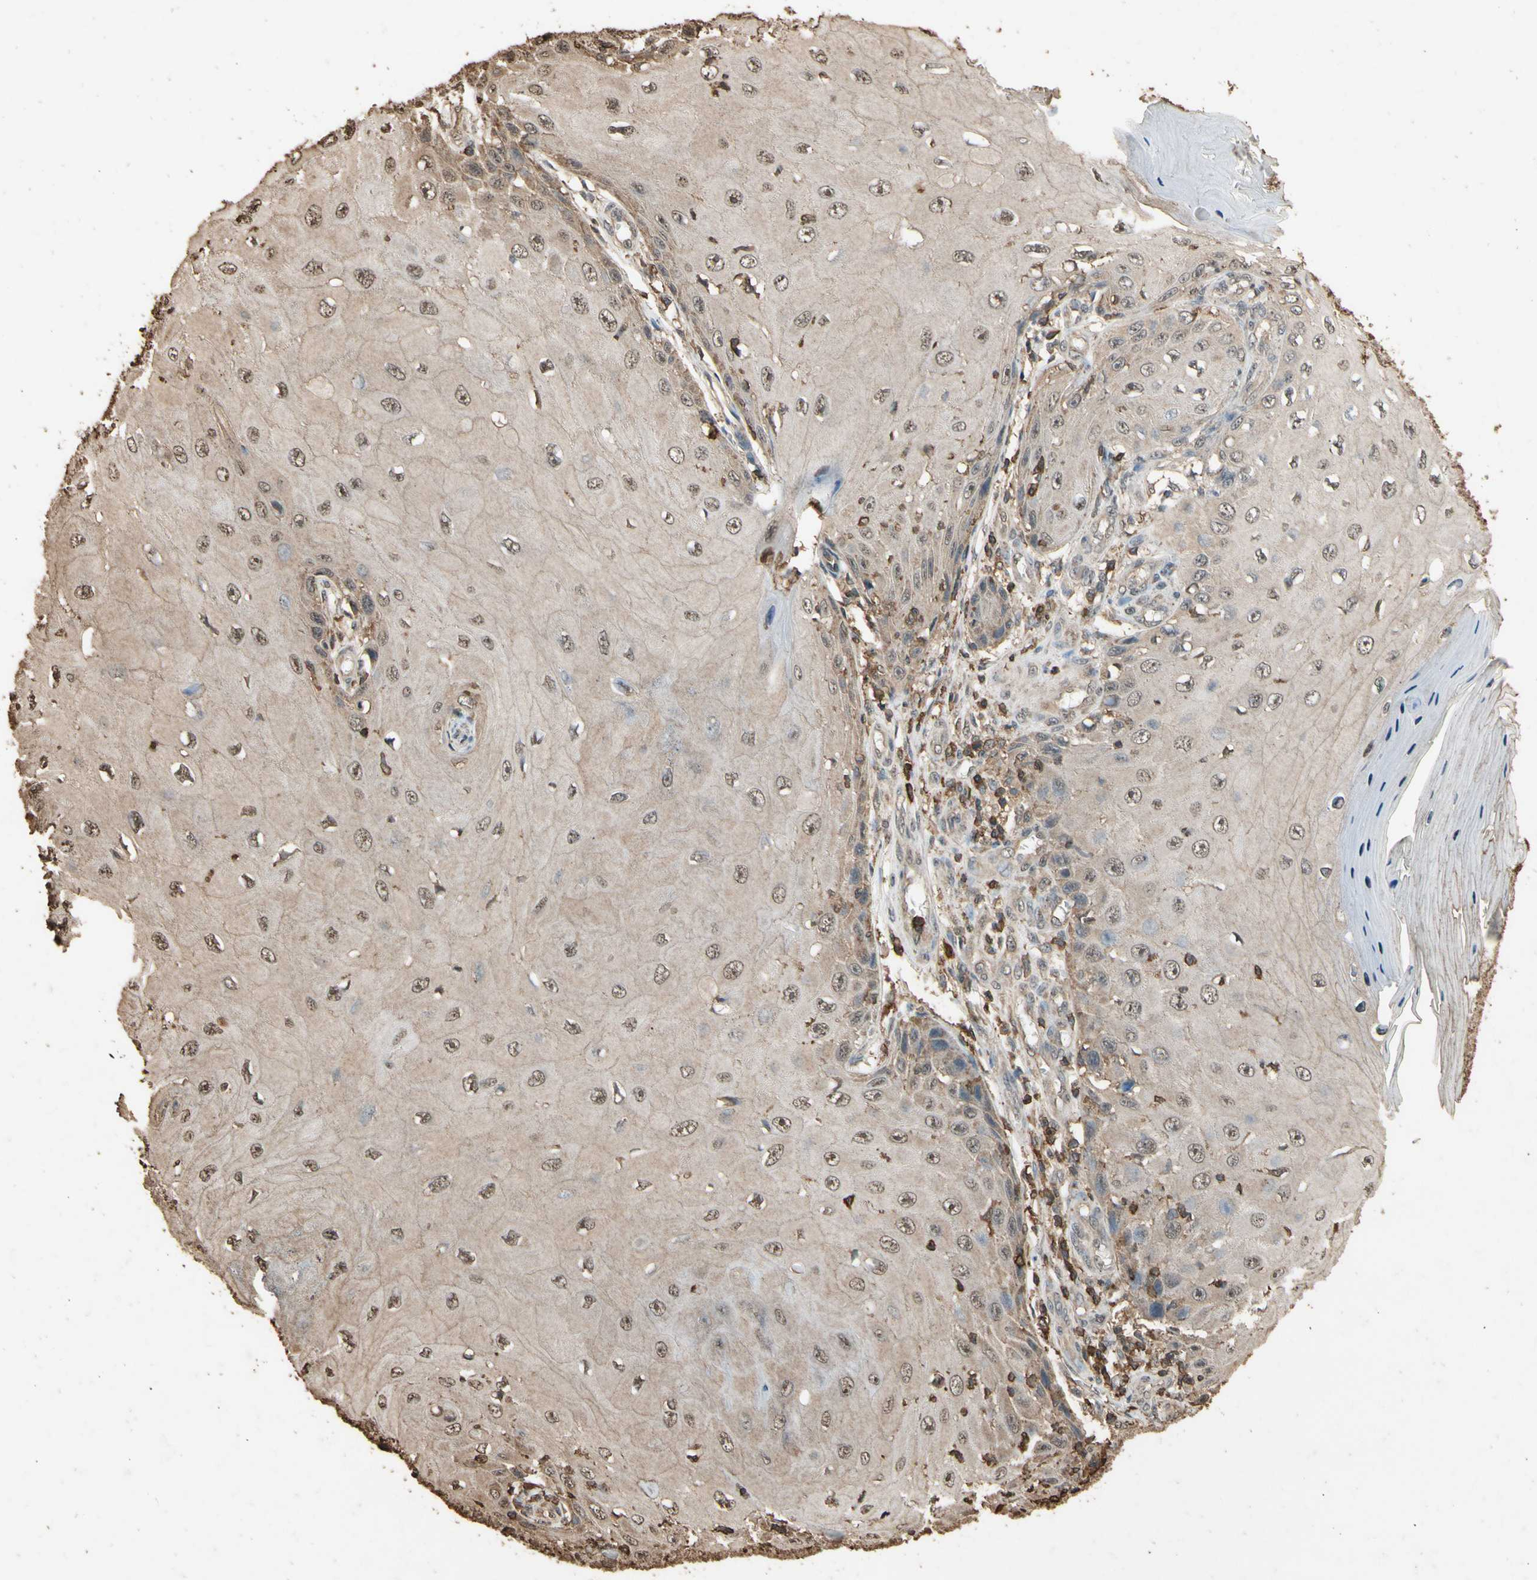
{"staining": {"intensity": "moderate", "quantity": ">75%", "location": "cytoplasmic/membranous,nuclear"}, "tissue": "skin cancer", "cell_type": "Tumor cells", "image_type": "cancer", "snomed": [{"axis": "morphology", "description": "Squamous cell carcinoma, NOS"}, {"axis": "topography", "description": "Skin"}], "caption": "An immunohistochemistry (IHC) photomicrograph of tumor tissue is shown. Protein staining in brown highlights moderate cytoplasmic/membranous and nuclear positivity in skin squamous cell carcinoma within tumor cells.", "gene": "TNFSF13B", "patient": {"sex": "female", "age": 73}}